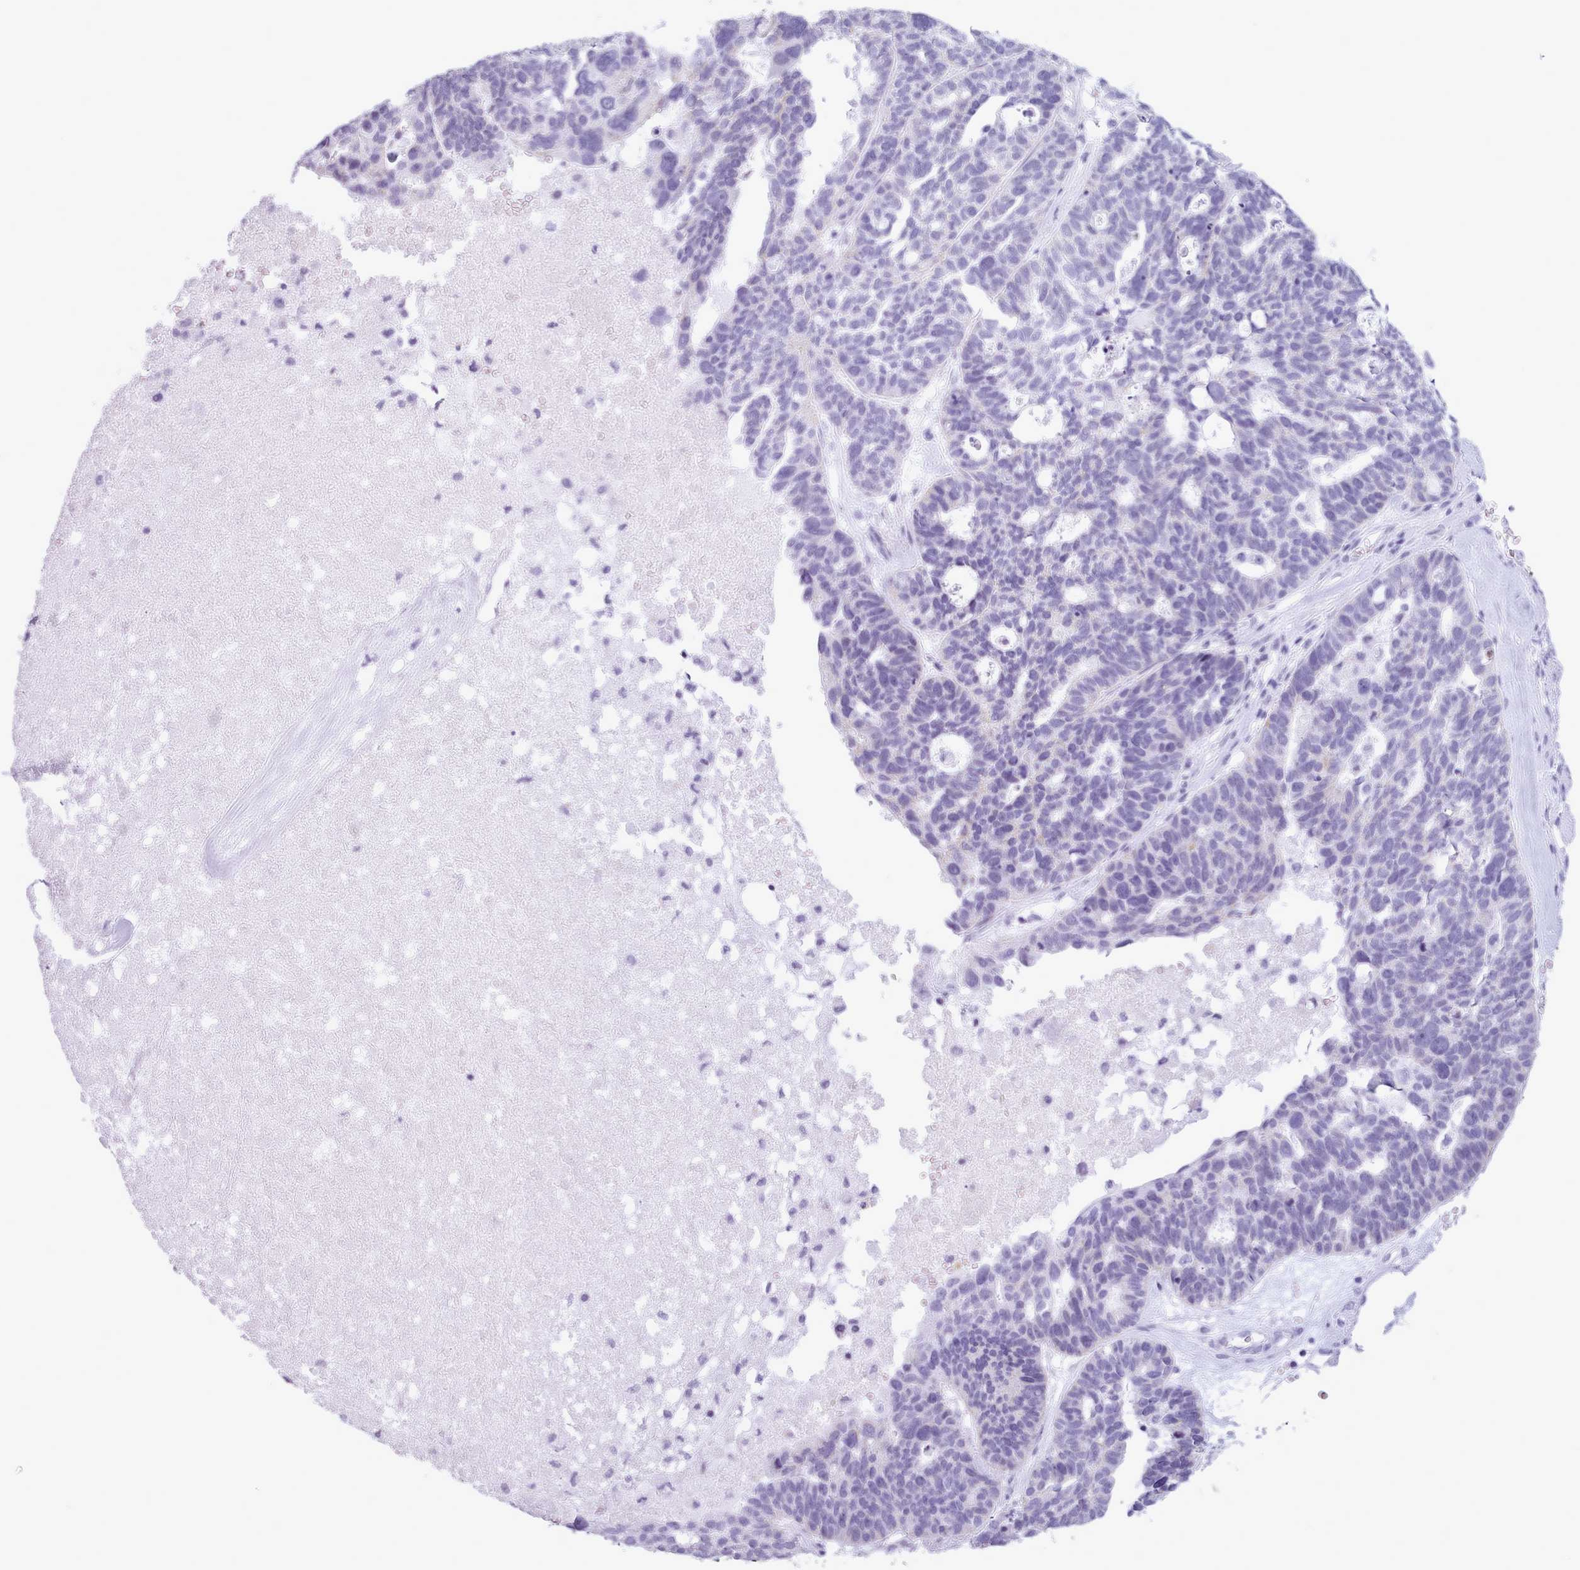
{"staining": {"intensity": "negative", "quantity": "none", "location": "none"}, "tissue": "ovarian cancer", "cell_type": "Tumor cells", "image_type": "cancer", "snomed": [{"axis": "morphology", "description": "Cystadenocarcinoma, serous, NOS"}, {"axis": "topography", "description": "Ovary"}], "caption": "The immunohistochemistry image has no significant staining in tumor cells of ovarian cancer (serous cystadenocarcinoma) tissue.", "gene": "FBXO48", "patient": {"sex": "female", "age": 59}}